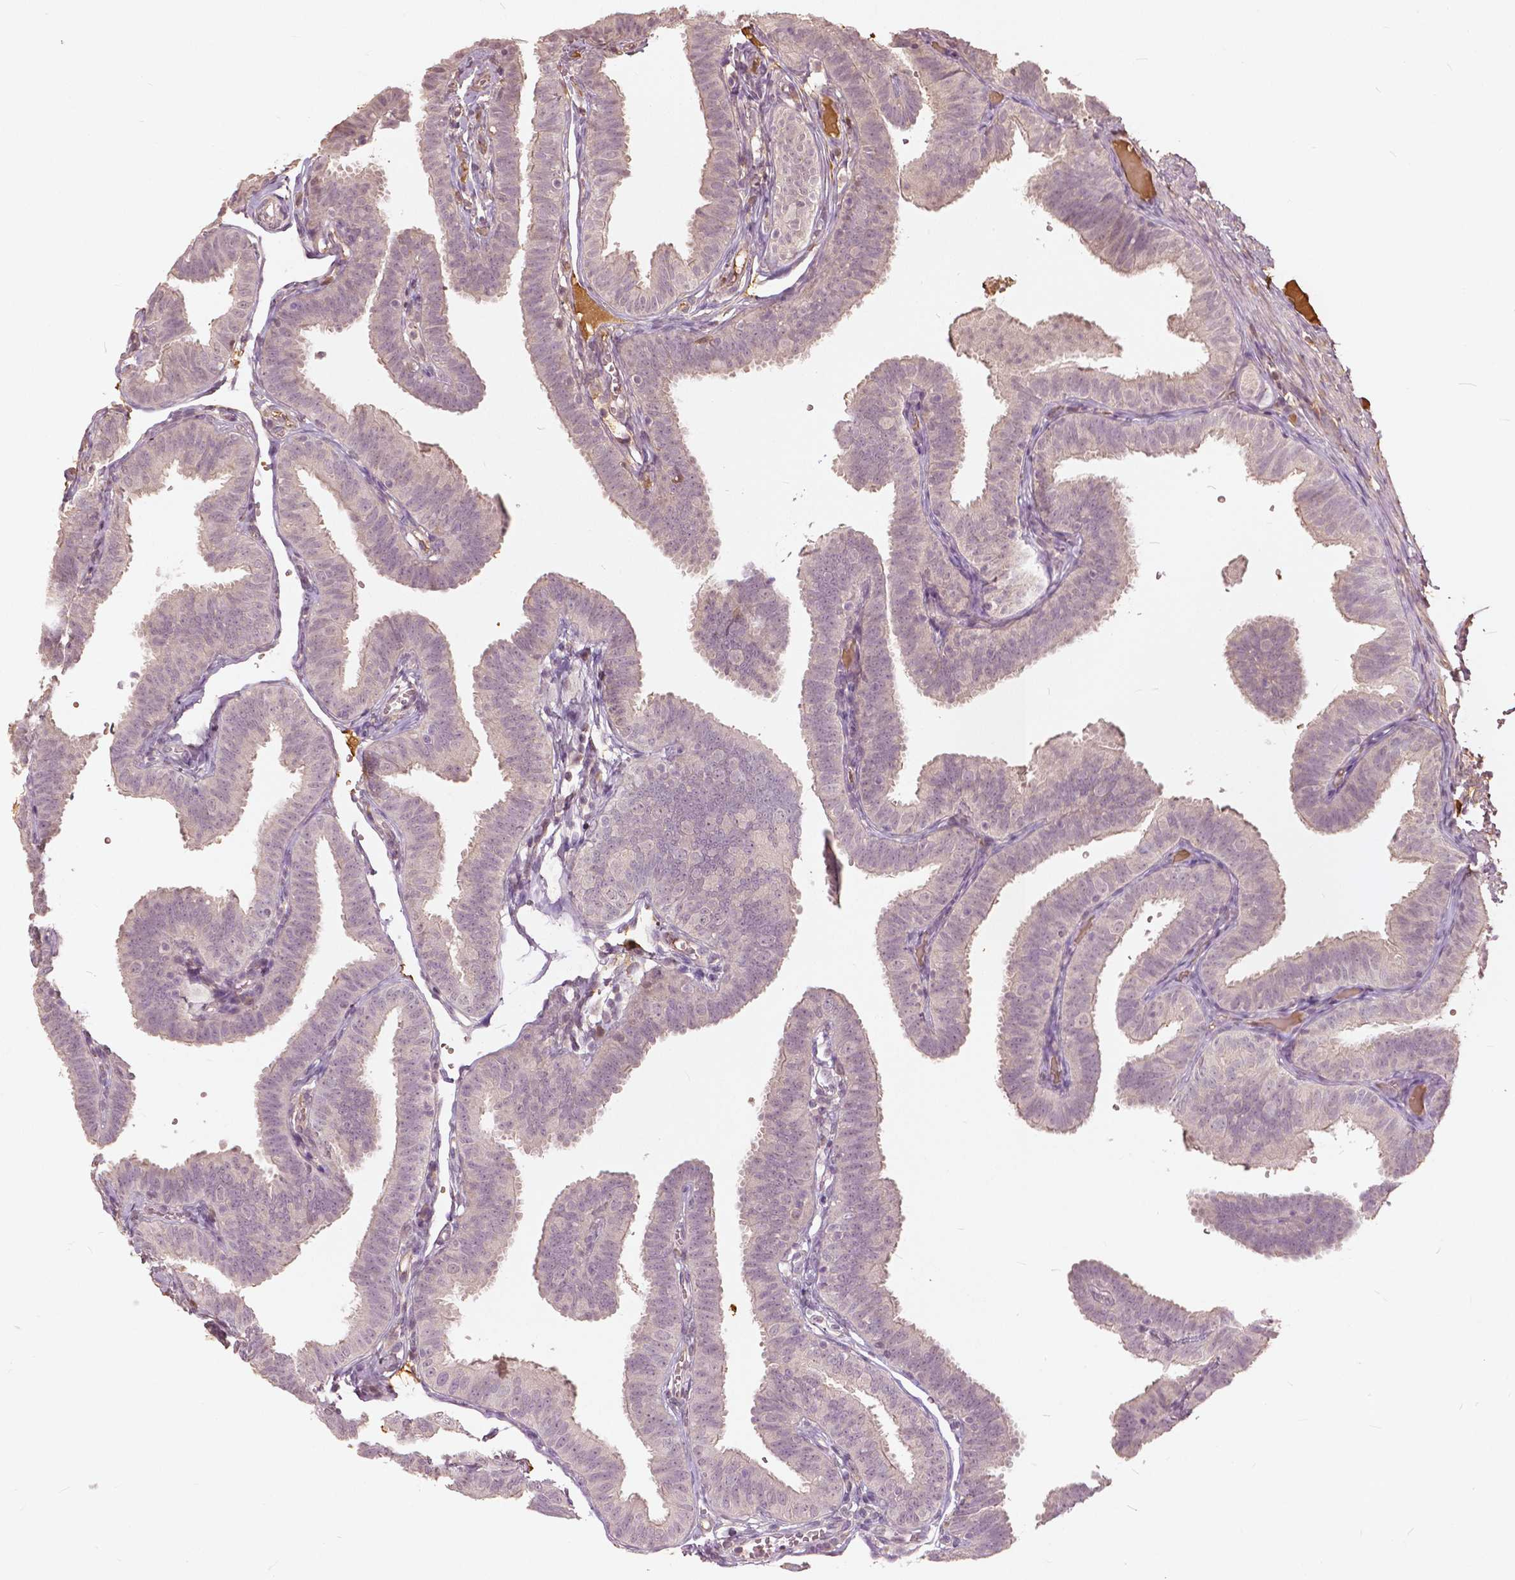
{"staining": {"intensity": "weak", "quantity": "<25%", "location": "cytoplasmic/membranous"}, "tissue": "fallopian tube", "cell_type": "Glandular cells", "image_type": "normal", "snomed": [{"axis": "morphology", "description": "Normal tissue, NOS"}, {"axis": "topography", "description": "Fallopian tube"}], "caption": "Immunohistochemistry (IHC) of unremarkable fallopian tube exhibits no expression in glandular cells.", "gene": "ANGPTL4", "patient": {"sex": "female", "age": 25}}